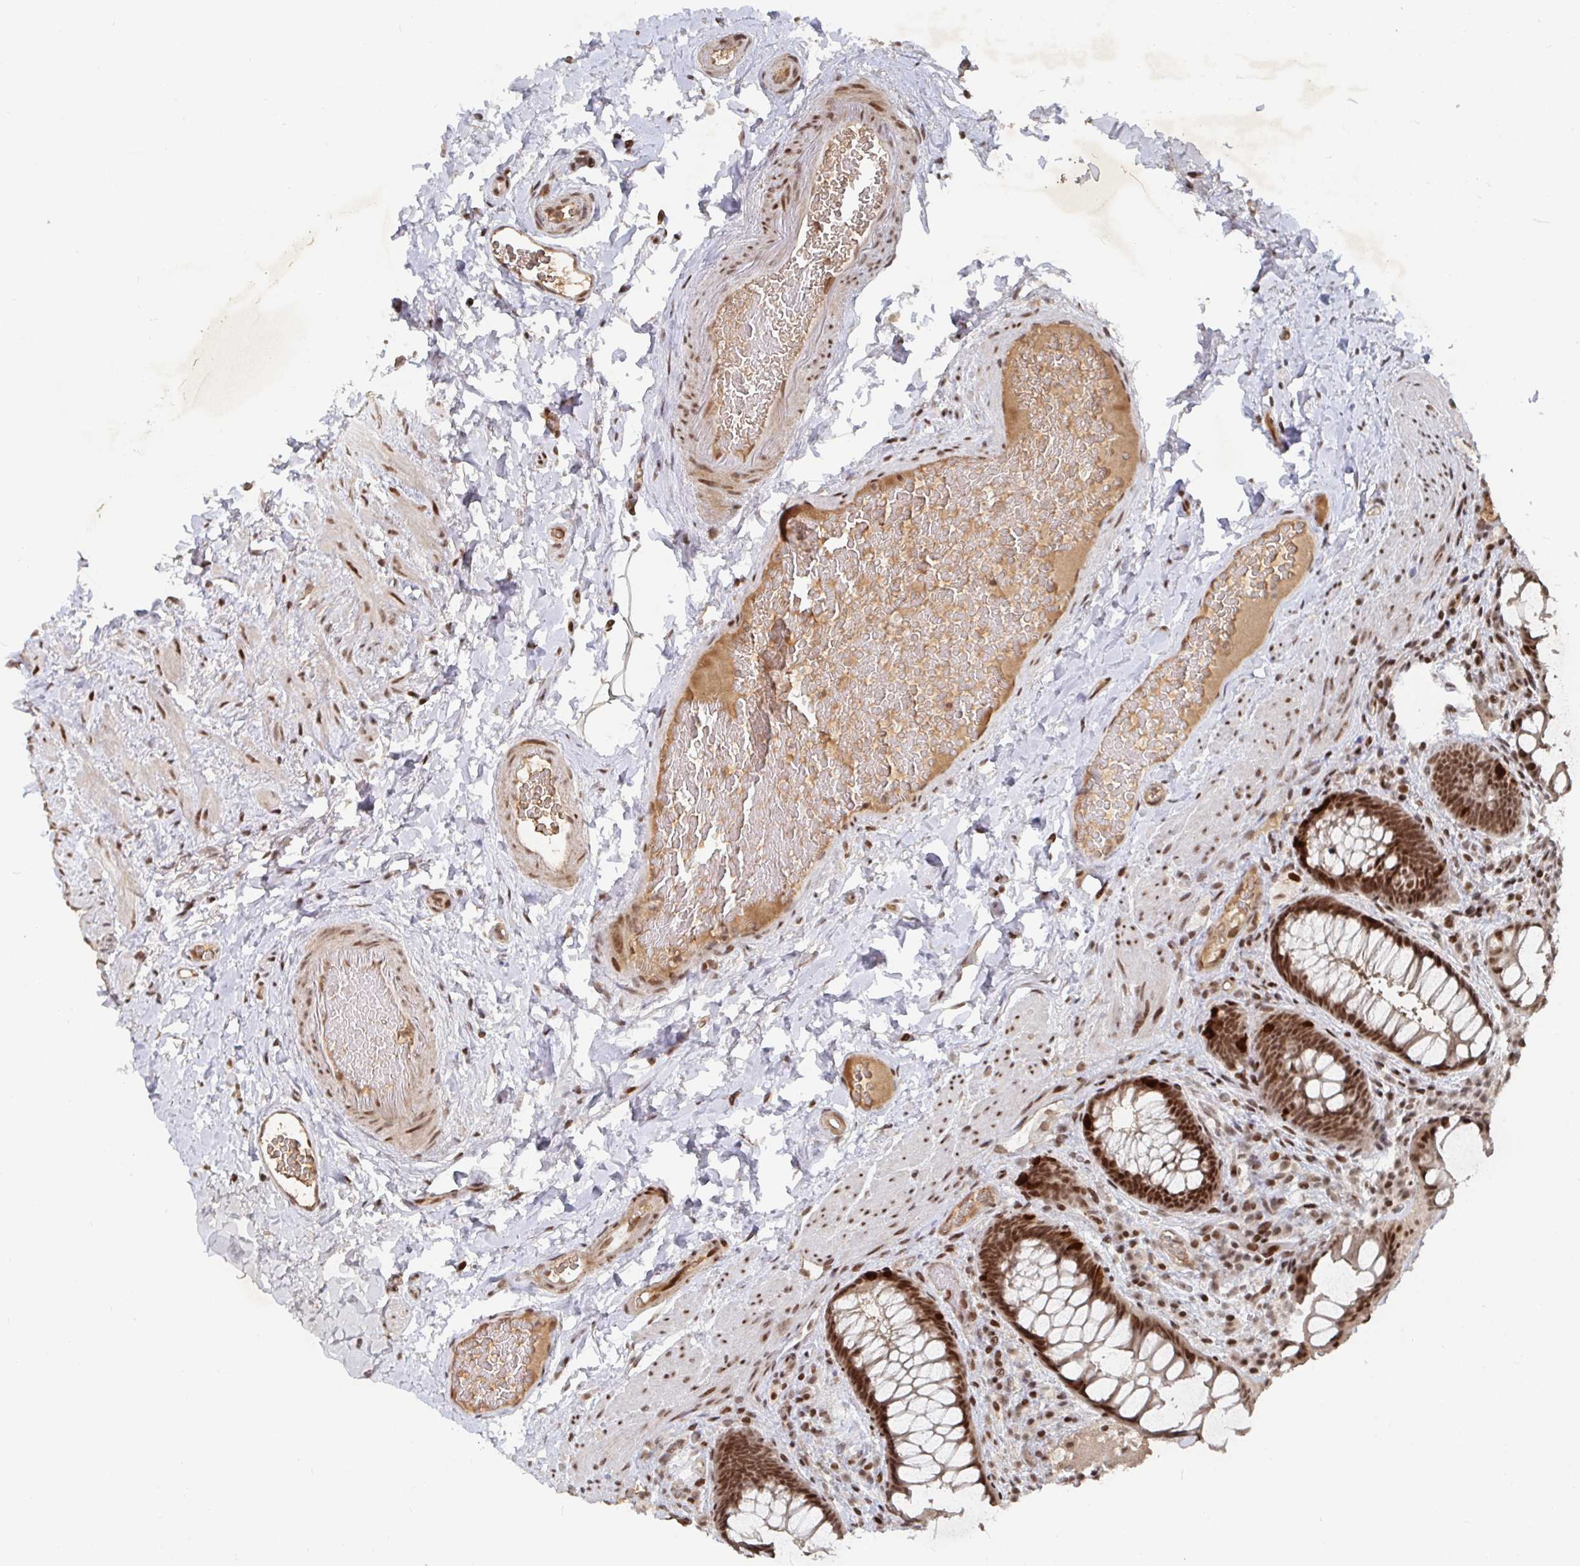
{"staining": {"intensity": "strong", "quantity": ">75%", "location": "nuclear"}, "tissue": "rectum", "cell_type": "Glandular cells", "image_type": "normal", "snomed": [{"axis": "morphology", "description": "Normal tissue, NOS"}, {"axis": "topography", "description": "Rectum"}], "caption": "Rectum stained with a brown dye demonstrates strong nuclear positive staining in about >75% of glandular cells.", "gene": "ZDHHC12", "patient": {"sex": "female", "age": 69}}